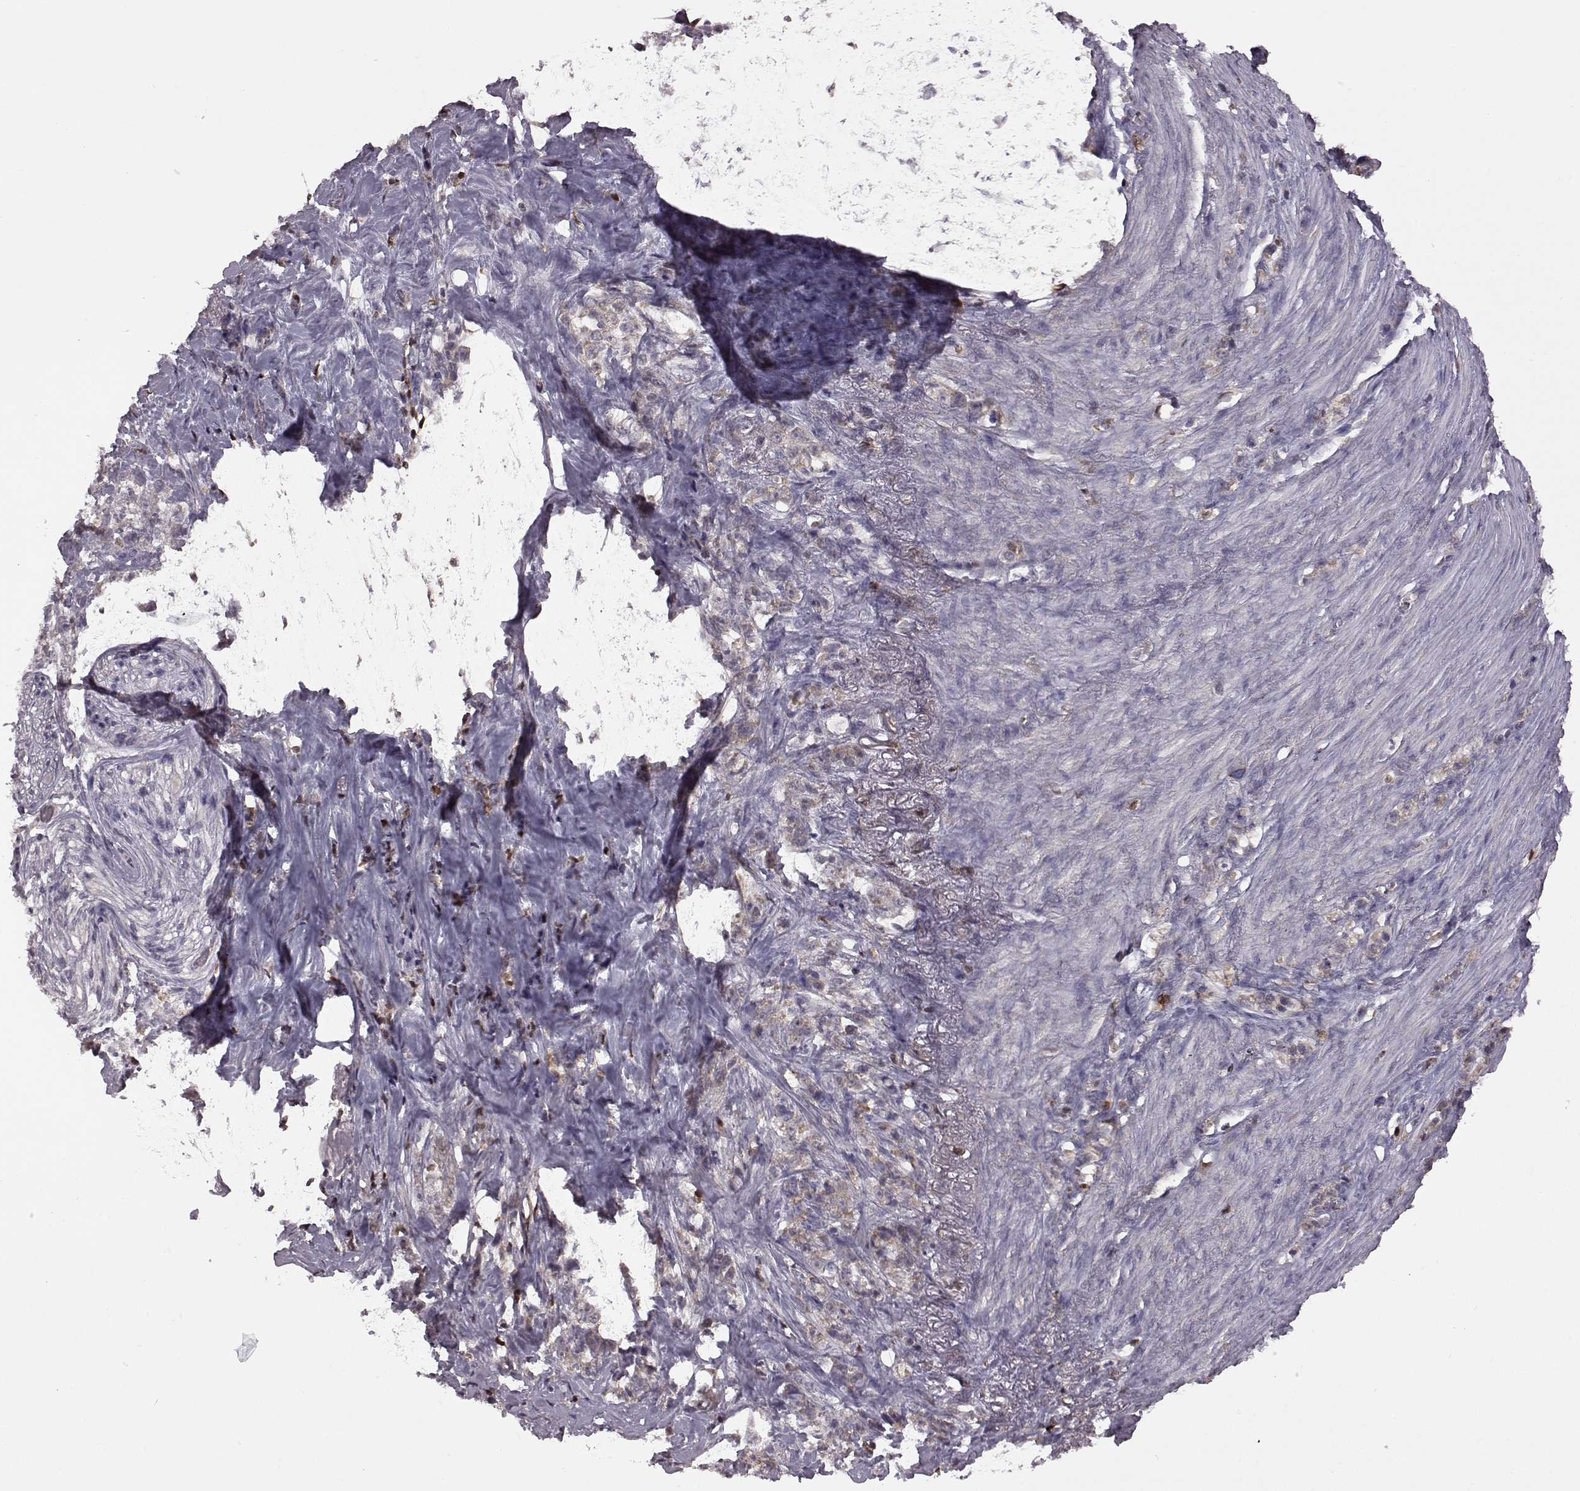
{"staining": {"intensity": "weak", "quantity": "<25%", "location": "cytoplasmic/membranous"}, "tissue": "stomach cancer", "cell_type": "Tumor cells", "image_type": "cancer", "snomed": [{"axis": "morphology", "description": "Adenocarcinoma, NOS"}, {"axis": "topography", "description": "Stomach, lower"}], "caption": "High magnification brightfield microscopy of stomach adenocarcinoma stained with DAB (3,3'-diaminobenzidine) (brown) and counterstained with hematoxylin (blue): tumor cells show no significant positivity.", "gene": "DOK2", "patient": {"sex": "male", "age": 88}}